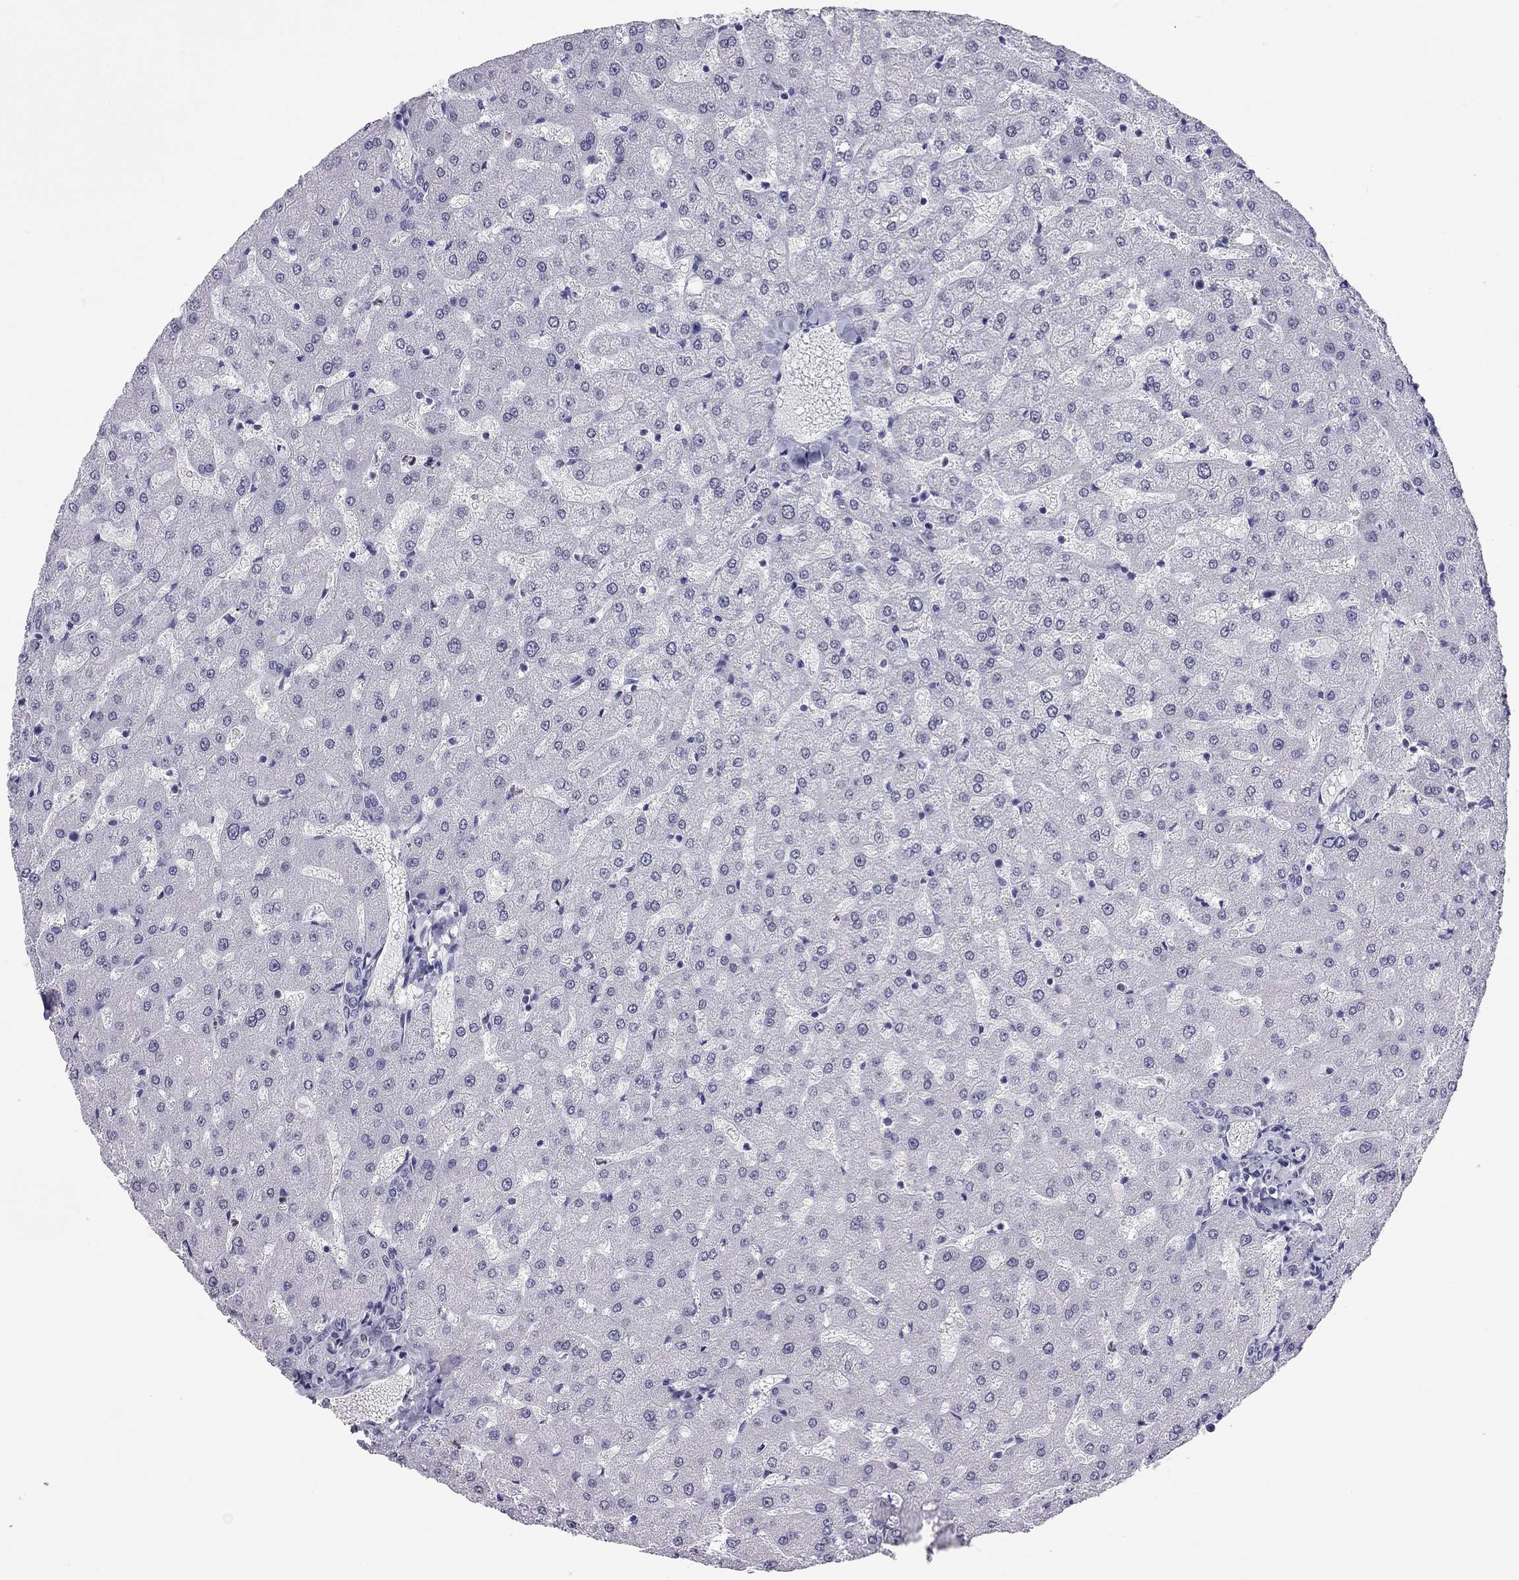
{"staining": {"intensity": "negative", "quantity": "none", "location": "none"}, "tissue": "liver", "cell_type": "Cholangiocytes", "image_type": "normal", "snomed": [{"axis": "morphology", "description": "Normal tissue, NOS"}, {"axis": "topography", "description": "Liver"}], "caption": "Micrograph shows no protein positivity in cholangiocytes of benign liver.", "gene": "MUC15", "patient": {"sex": "female", "age": 50}}